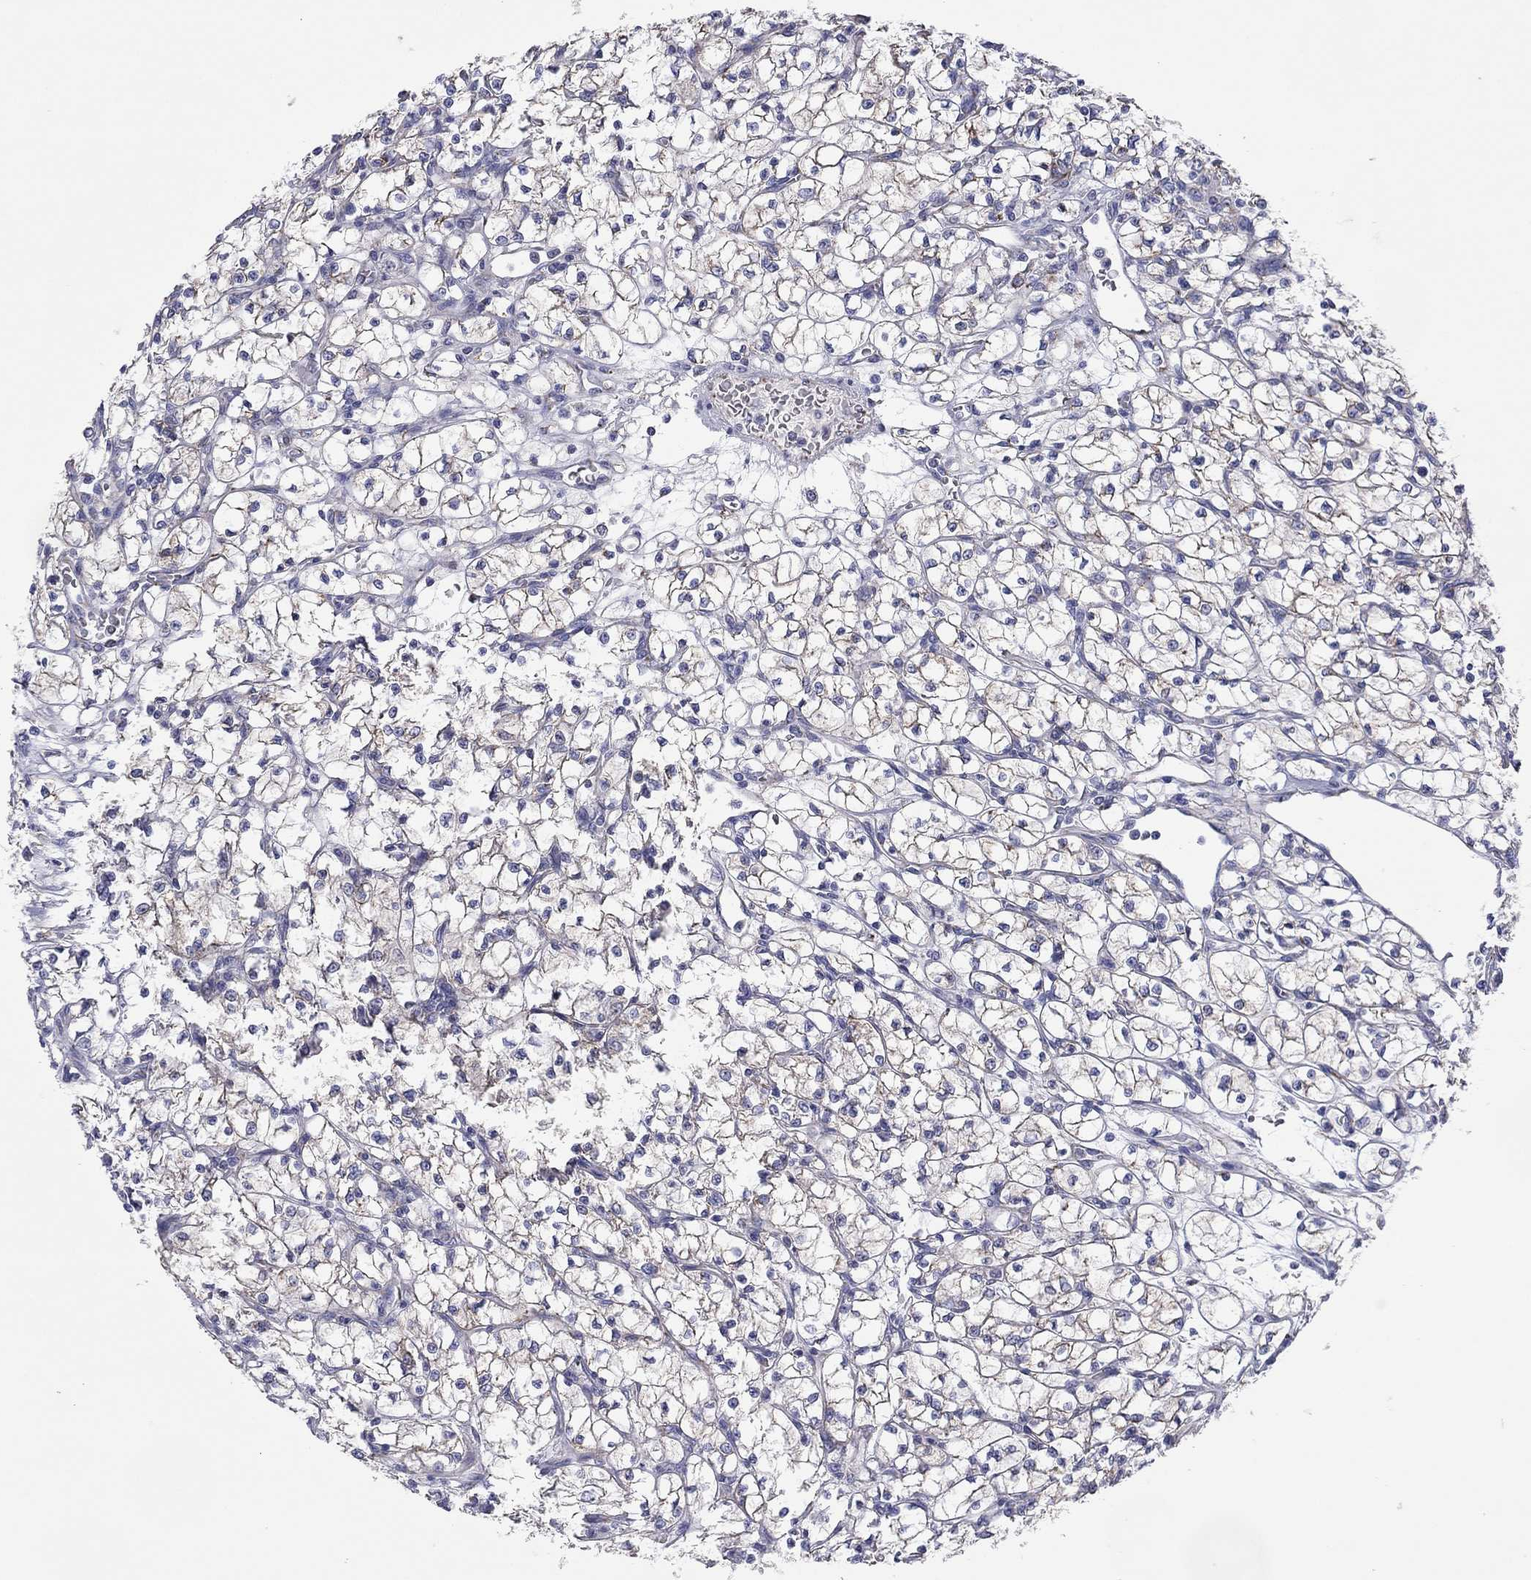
{"staining": {"intensity": "negative", "quantity": "none", "location": "none"}, "tissue": "renal cancer", "cell_type": "Tumor cells", "image_type": "cancer", "snomed": [{"axis": "morphology", "description": "Adenocarcinoma, NOS"}, {"axis": "topography", "description": "Kidney"}], "caption": "This is an immunohistochemistry image of human renal adenocarcinoma. There is no positivity in tumor cells.", "gene": "MGST3", "patient": {"sex": "female", "age": 64}}